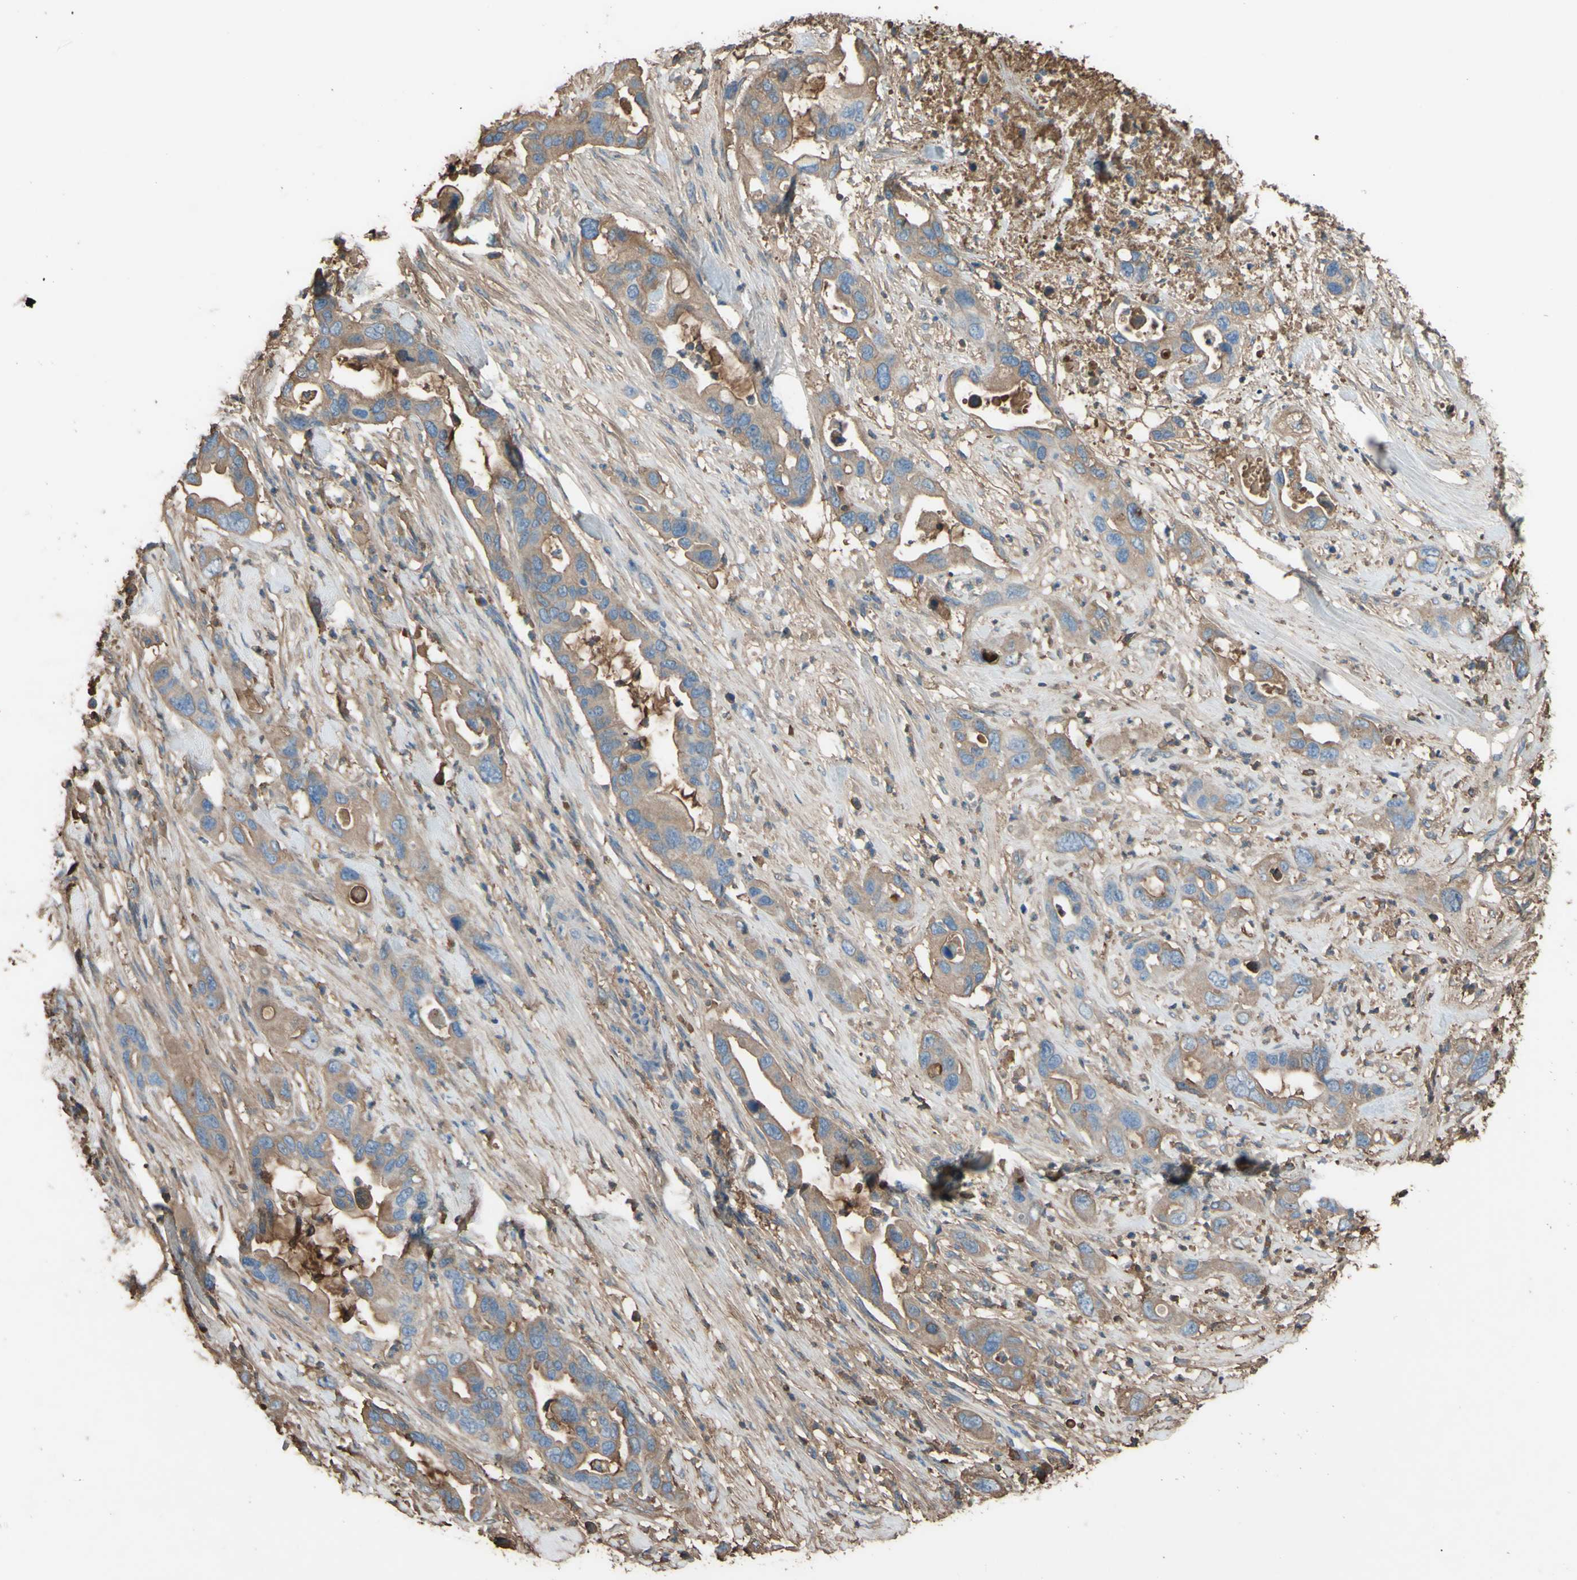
{"staining": {"intensity": "moderate", "quantity": "25%-75%", "location": "cytoplasmic/membranous"}, "tissue": "pancreatic cancer", "cell_type": "Tumor cells", "image_type": "cancer", "snomed": [{"axis": "morphology", "description": "Adenocarcinoma, NOS"}, {"axis": "topography", "description": "Pancreas"}], "caption": "Immunohistochemistry (IHC) staining of pancreatic cancer, which displays medium levels of moderate cytoplasmic/membranous expression in approximately 25%-75% of tumor cells indicating moderate cytoplasmic/membranous protein positivity. The staining was performed using DAB (brown) for protein detection and nuclei were counterstained in hematoxylin (blue).", "gene": "PTGDS", "patient": {"sex": "female", "age": 71}}